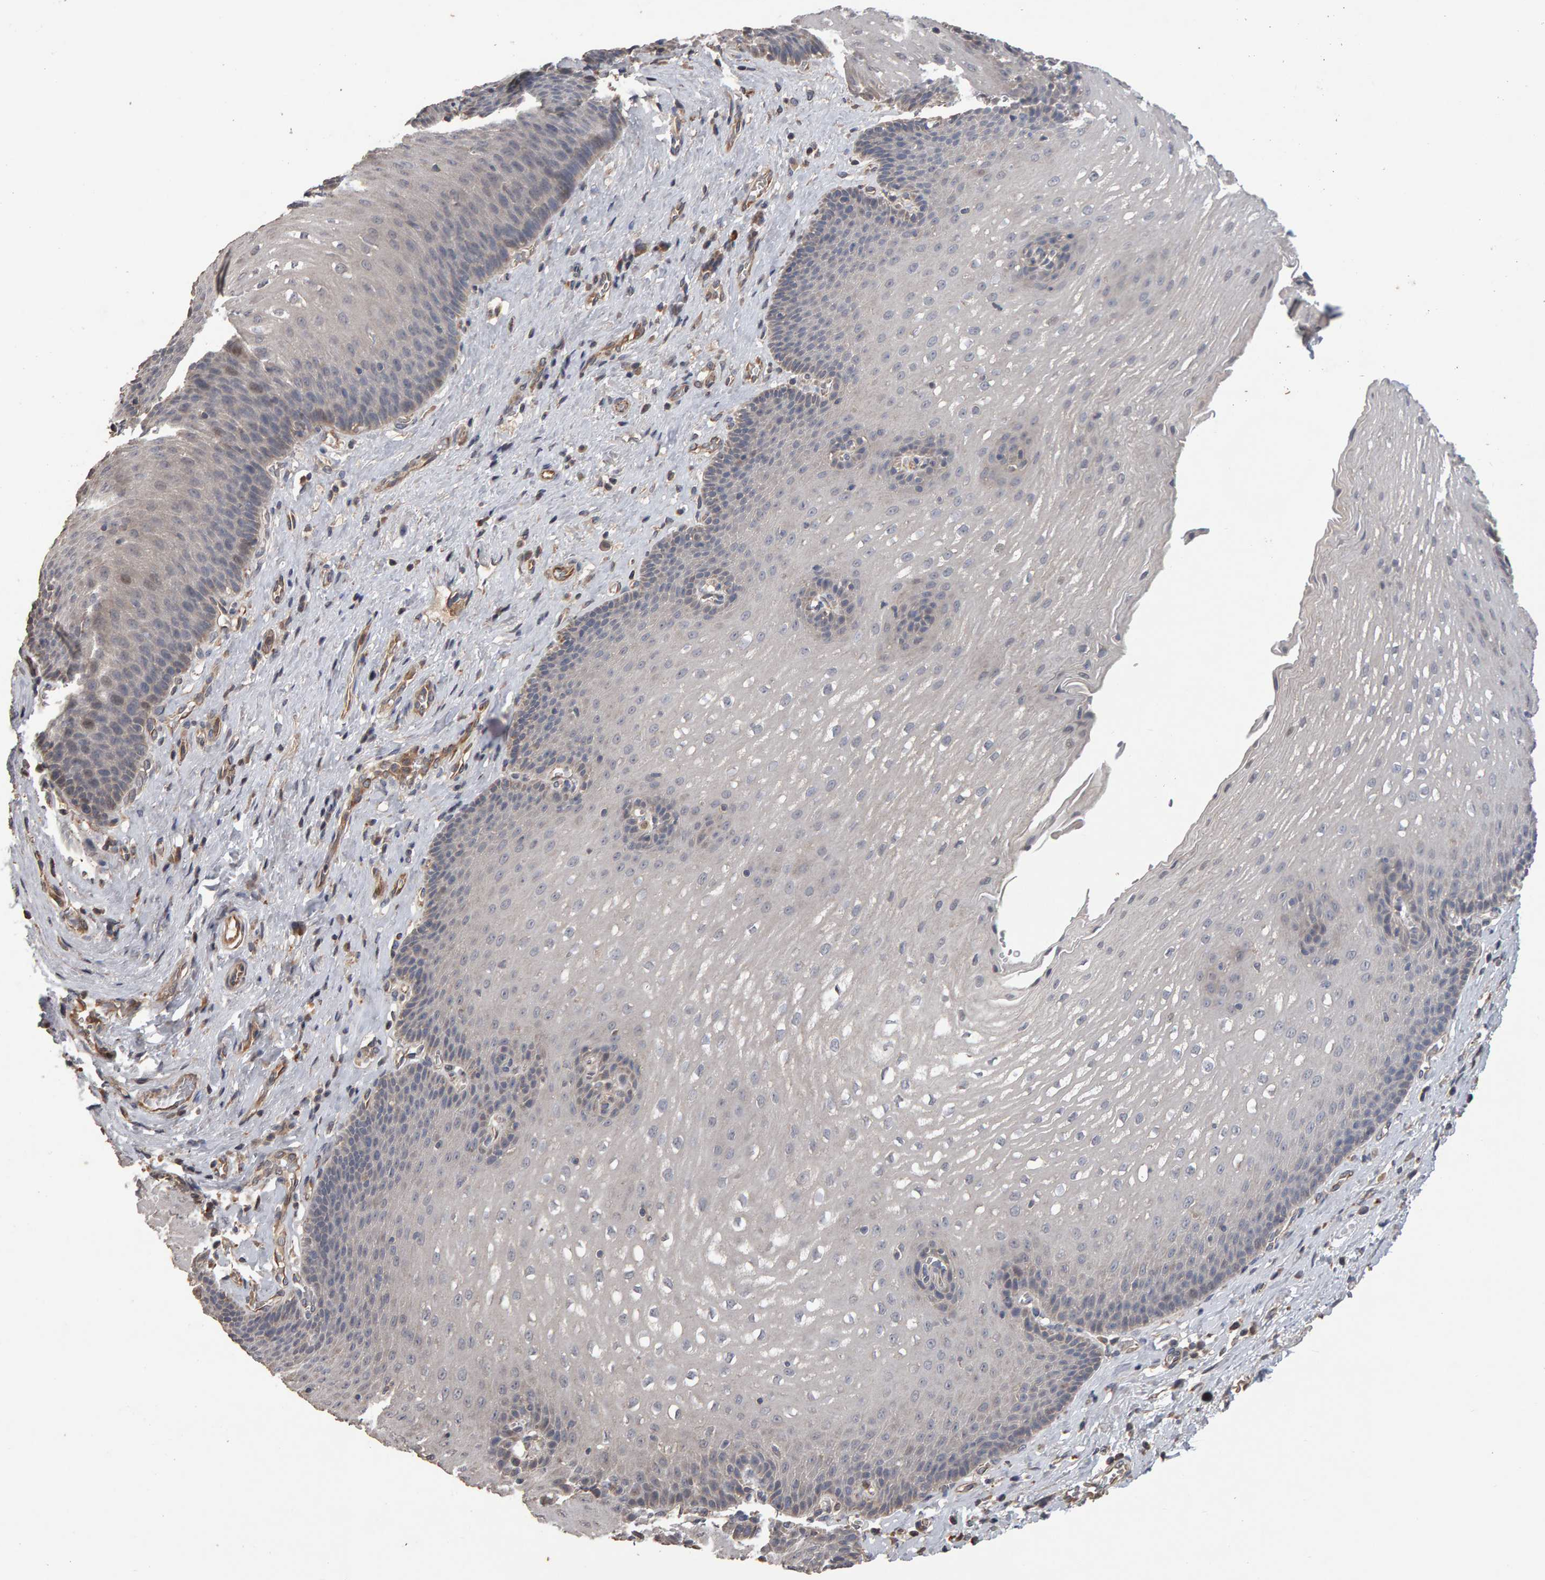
{"staining": {"intensity": "weak", "quantity": "<25%", "location": "cytoplasmic/membranous"}, "tissue": "esophagus", "cell_type": "Squamous epithelial cells", "image_type": "normal", "snomed": [{"axis": "morphology", "description": "Normal tissue, NOS"}, {"axis": "topography", "description": "Esophagus"}], "caption": "This histopathology image is of normal esophagus stained with immunohistochemistry to label a protein in brown with the nuclei are counter-stained blue. There is no staining in squamous epithelial cells.", "gene": "COASY", "patient": {"sex": "male", "age": 48}}